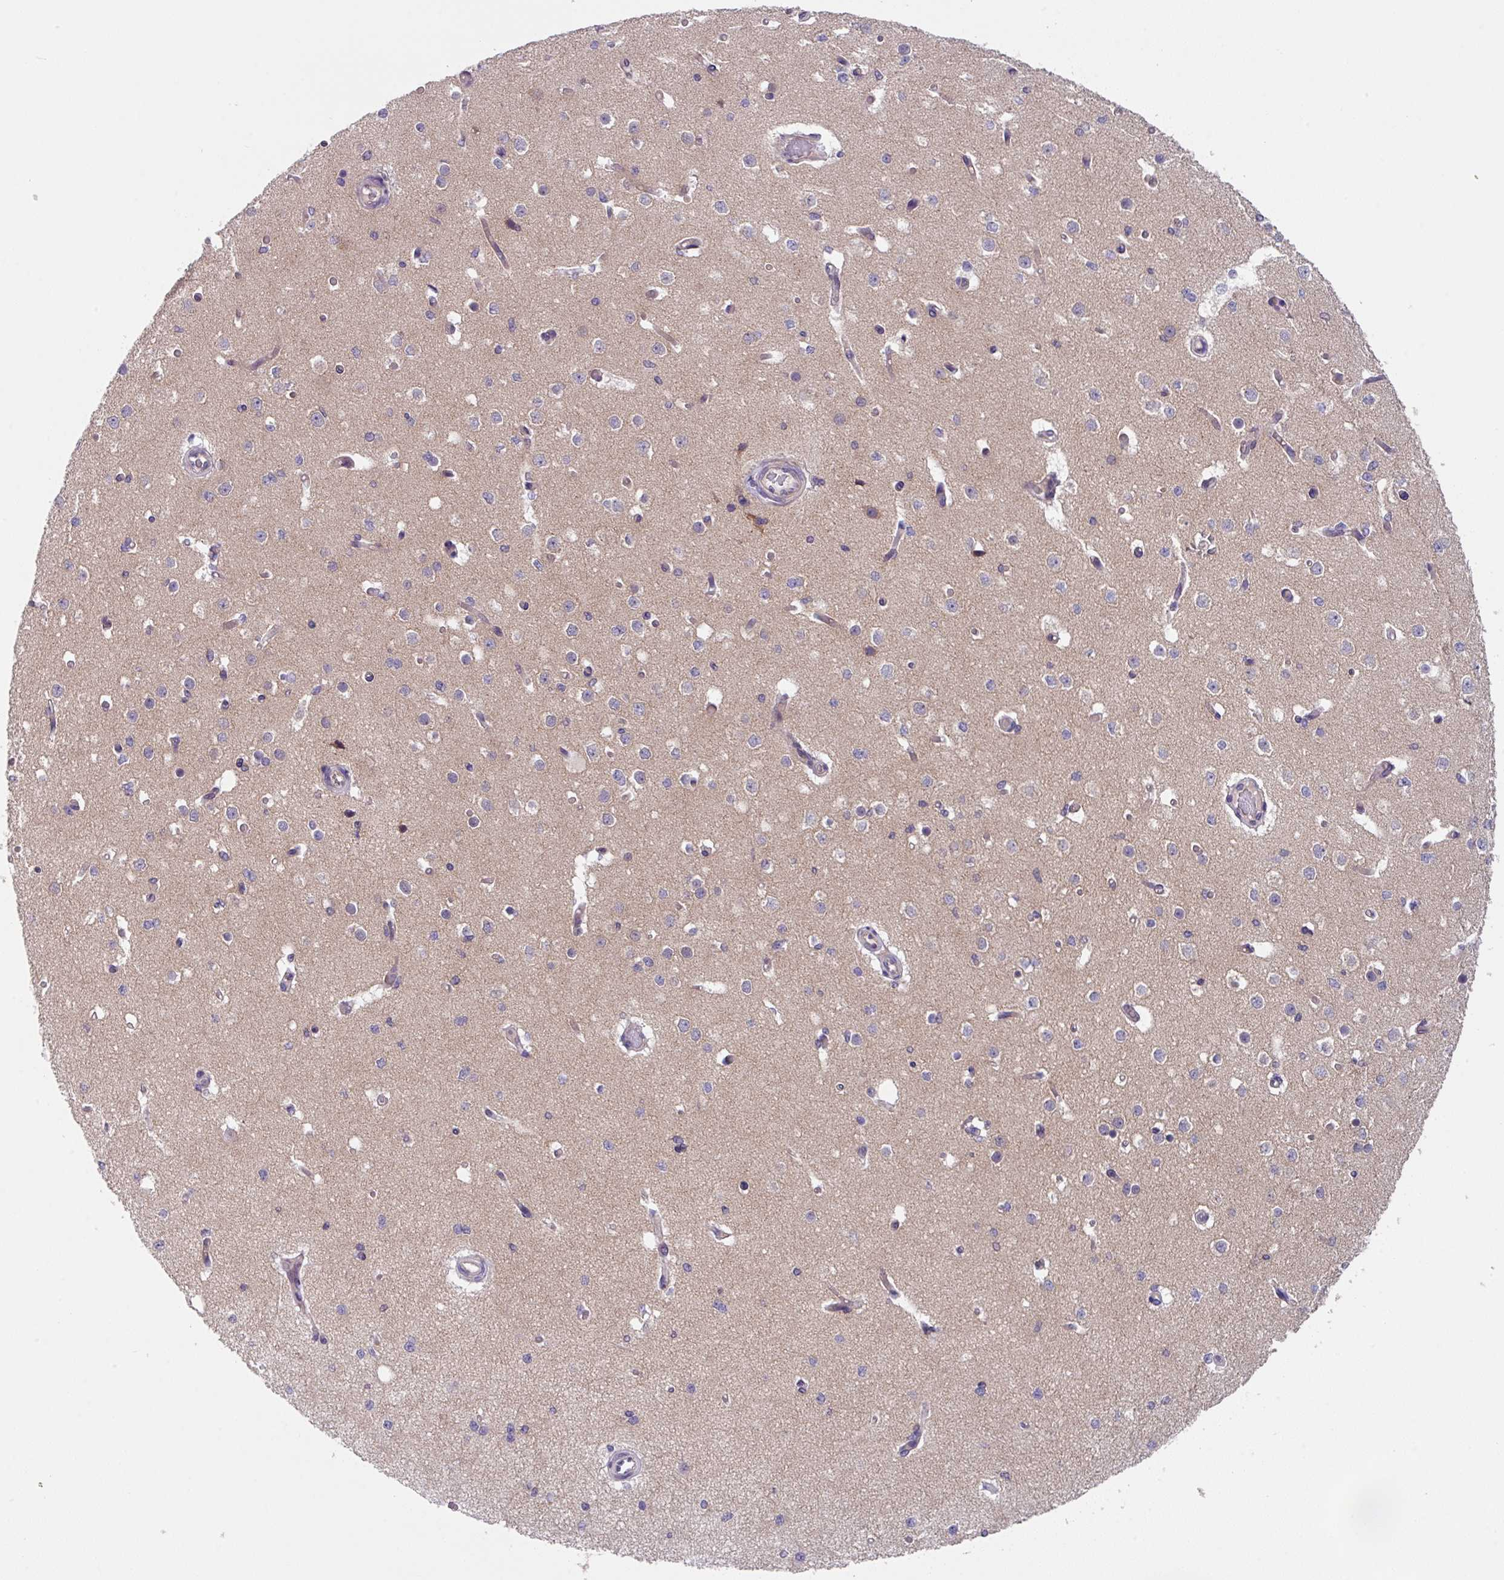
{"staining": {"intensity": "negative", "quantity": "none", "location": "none"}, "tissue": "cerebral cortex", "cell_type": "Endothelial cells", "image_type": "normal", "snomed": [{"axis": "morphology", "description": "Normal tissue, NOS"}, {"axis": "morphology", "description": "Inflammation, NOS"}, {"axis": "topography", "description": "Cerebral cortex"}], "caption": "Cerebral cortex was stained to show a protein in brown. There is no significant positivity in endothelial cells.", "gene": "EIF4B", "patient": {"sex": "male", "age": 6}}